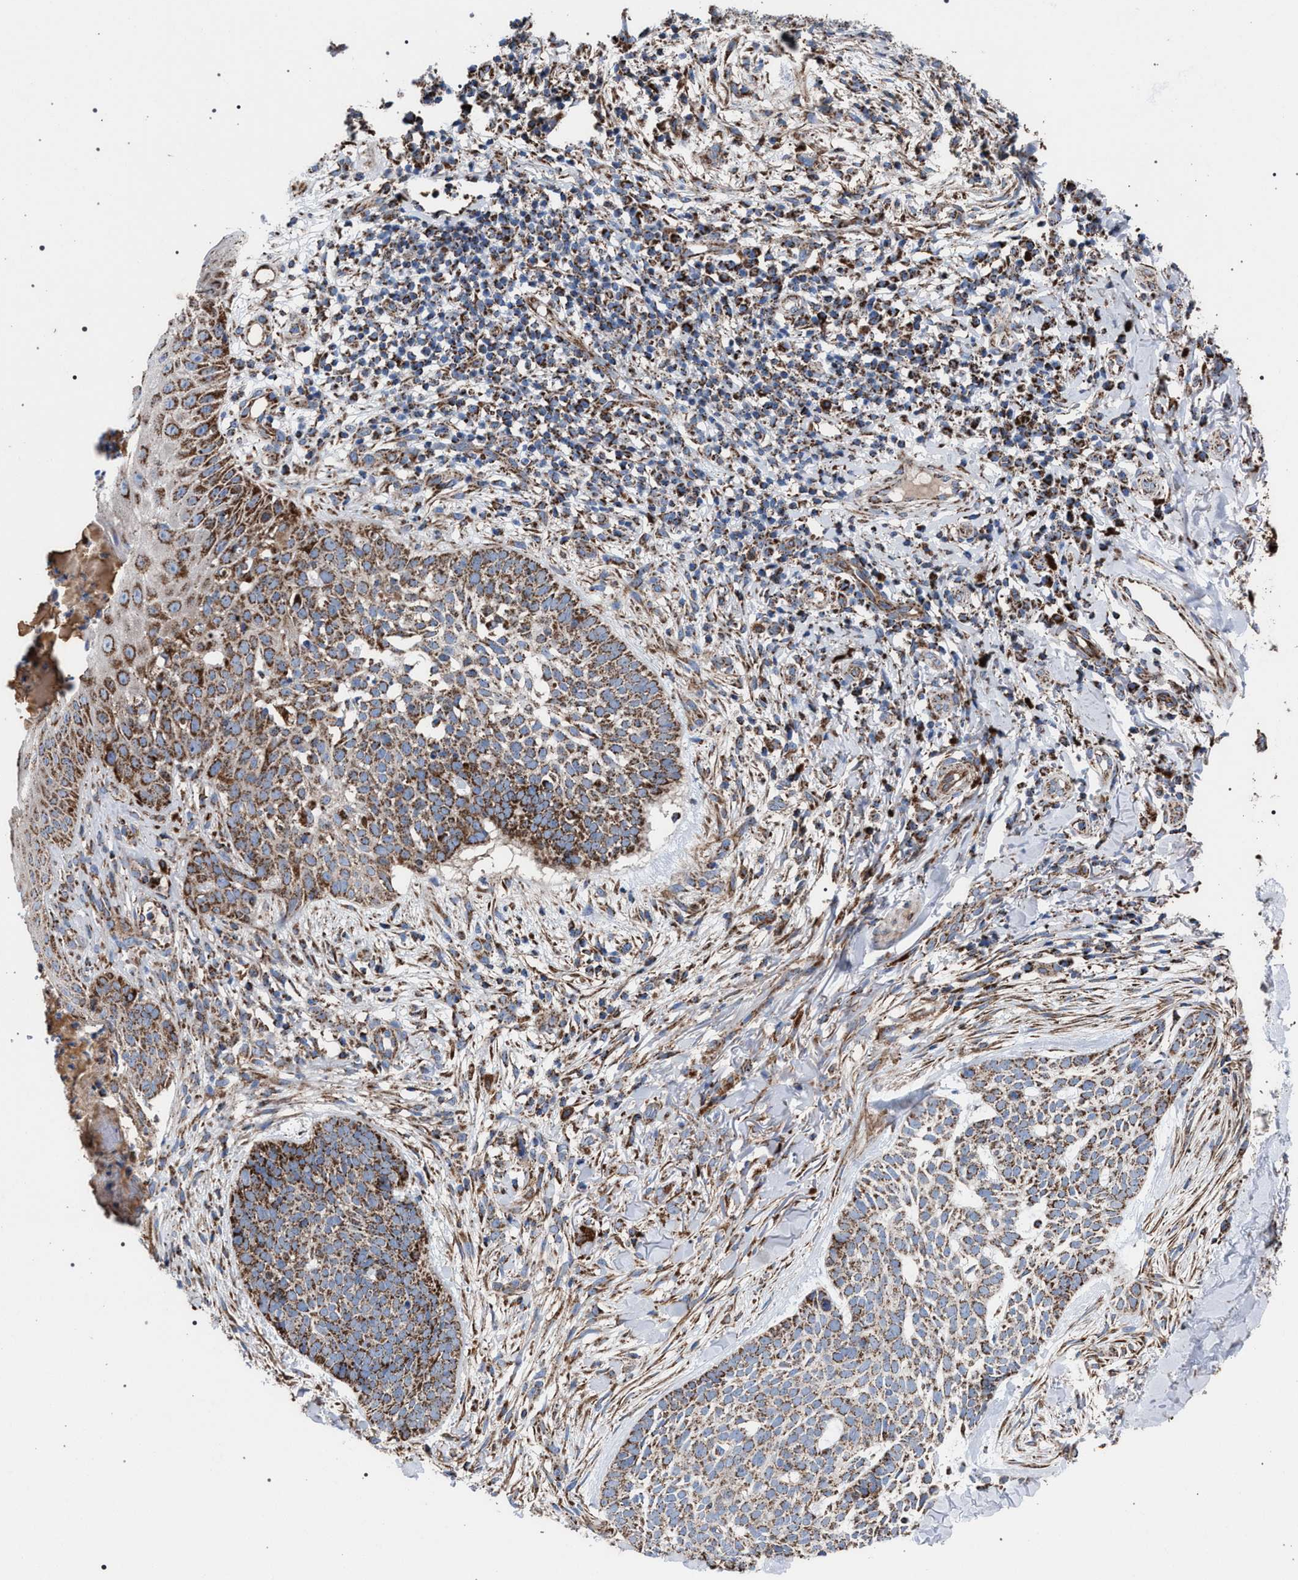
{"staining": {"intensity": "moderate", "quantity": ">75%", "location": "cytoplasmic/membranous"}, "tissue": "skin cancer", "cell_type": "Tumor cells", "image_type": "cancer", "snomed": [{"axis": "morphology", "description": "Normal tissue, NOS"}, {"axis": "morphology", "description": "Basal cell carcinoma"}, {"axis": "topography", "description": "Skin"}], "caption": "A brown stain highlights moderate cytoplasmic/membranous positivity of a protein in skin cancer (basal cell carcinoma) tumor cells.", "gene": "VPS13A", "patient": {"sex": "male", "age": 67}}